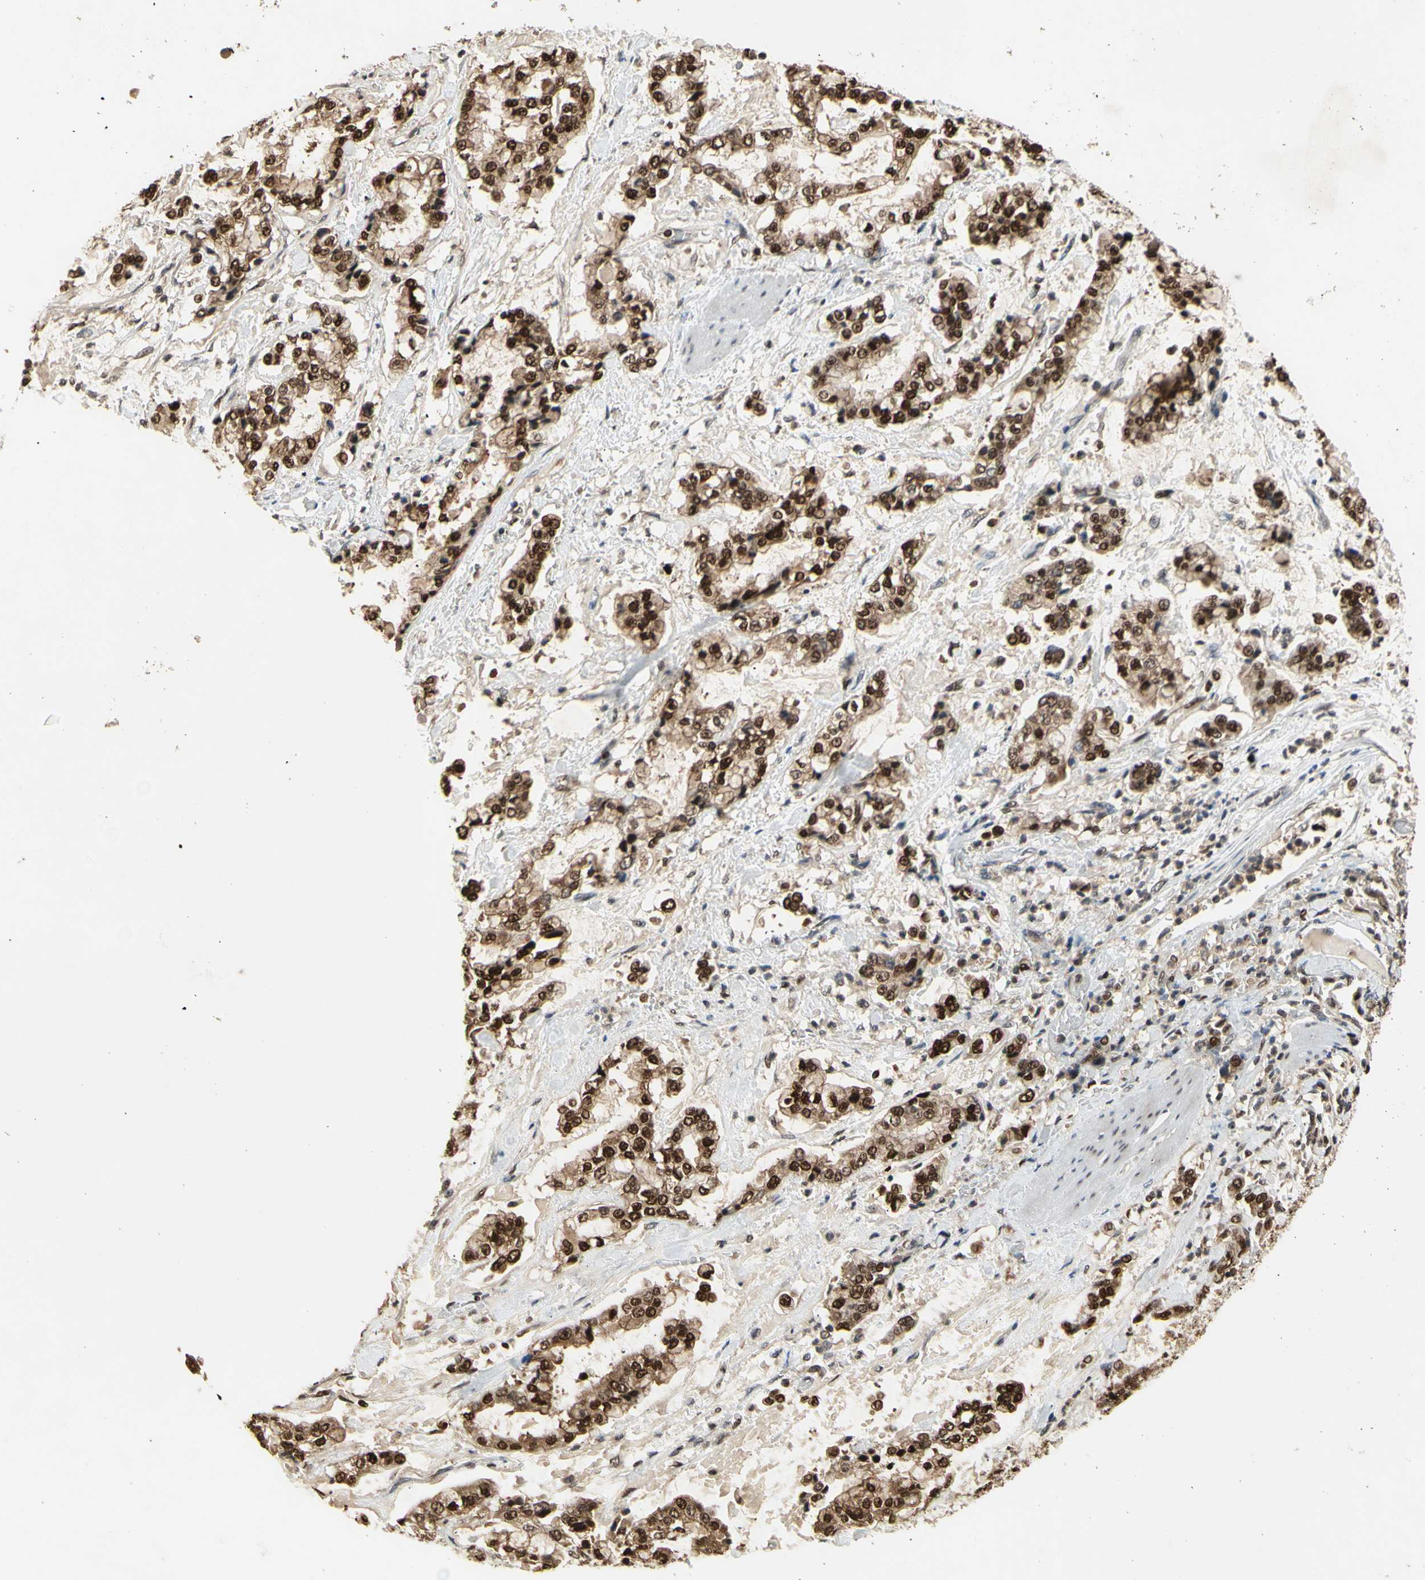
{"staining": {"intensity": "strong", "quantity": ">75%", "location": "cytoplasmic/membranous,nuclear"}, "tissue": "stomach cancer", "cell_type": "Tumor cells", "image_type": "cancer", "snomed": [{"axis": "morphology", "description": "Normal tissue, NOS"}, {"axis": "morphology", "description": "Adenocarcinoma, NOS"}, {"axis": "topography", "description": "Stomach, upper"}, {"axis": "topography", "description": "Stomach"}], "caption": "Adenocarcinoma (stomach) was stained to show a protein in brown. There is high levels of strong cytoplasmic/membranous and nuclear positivity in about >75% of tumor cells. Nuclei are stained in blue.", "gene": "GSR", "patient": {"sex": "male", "age": 76}}